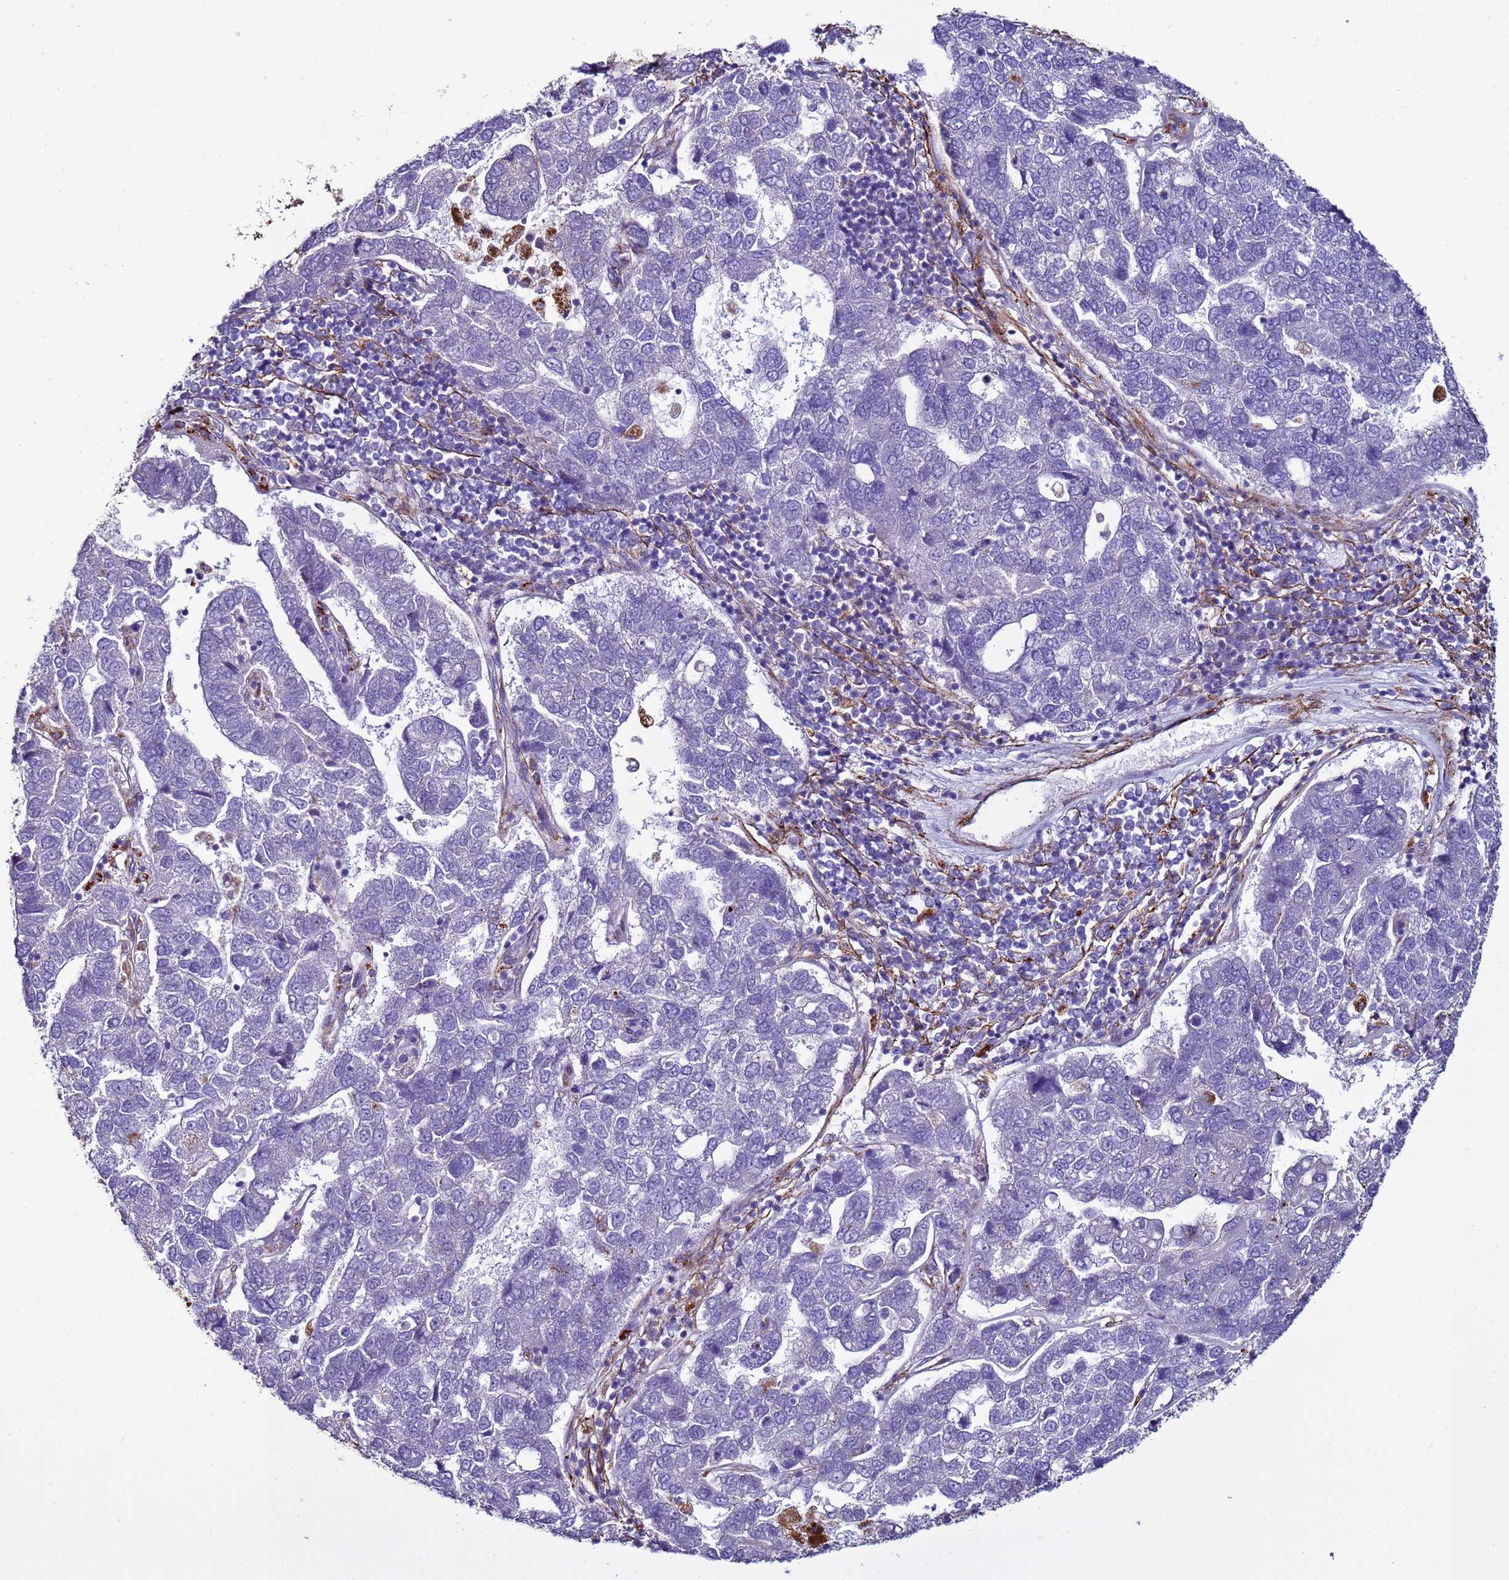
{"staining": {"intensity": "negative", "quantity": "none", "location": "none"}, "tissue": "pancreatic cancer", "cell_type": "Tumor cells", "image_type": "cancer", "snomed": [{"axis": "morphology", "description": "Adenocarcinoma, NOS"}, {"axis": "topography", "description": "Pancreas"}], "caption": "Adenocarcinoma (pancreatic) stained for a protein using immunohistochemistry (IHC) shows no staining tumor cells.", "gene": "RABL2B", "patient": {"sex": "female", "age": 61}}